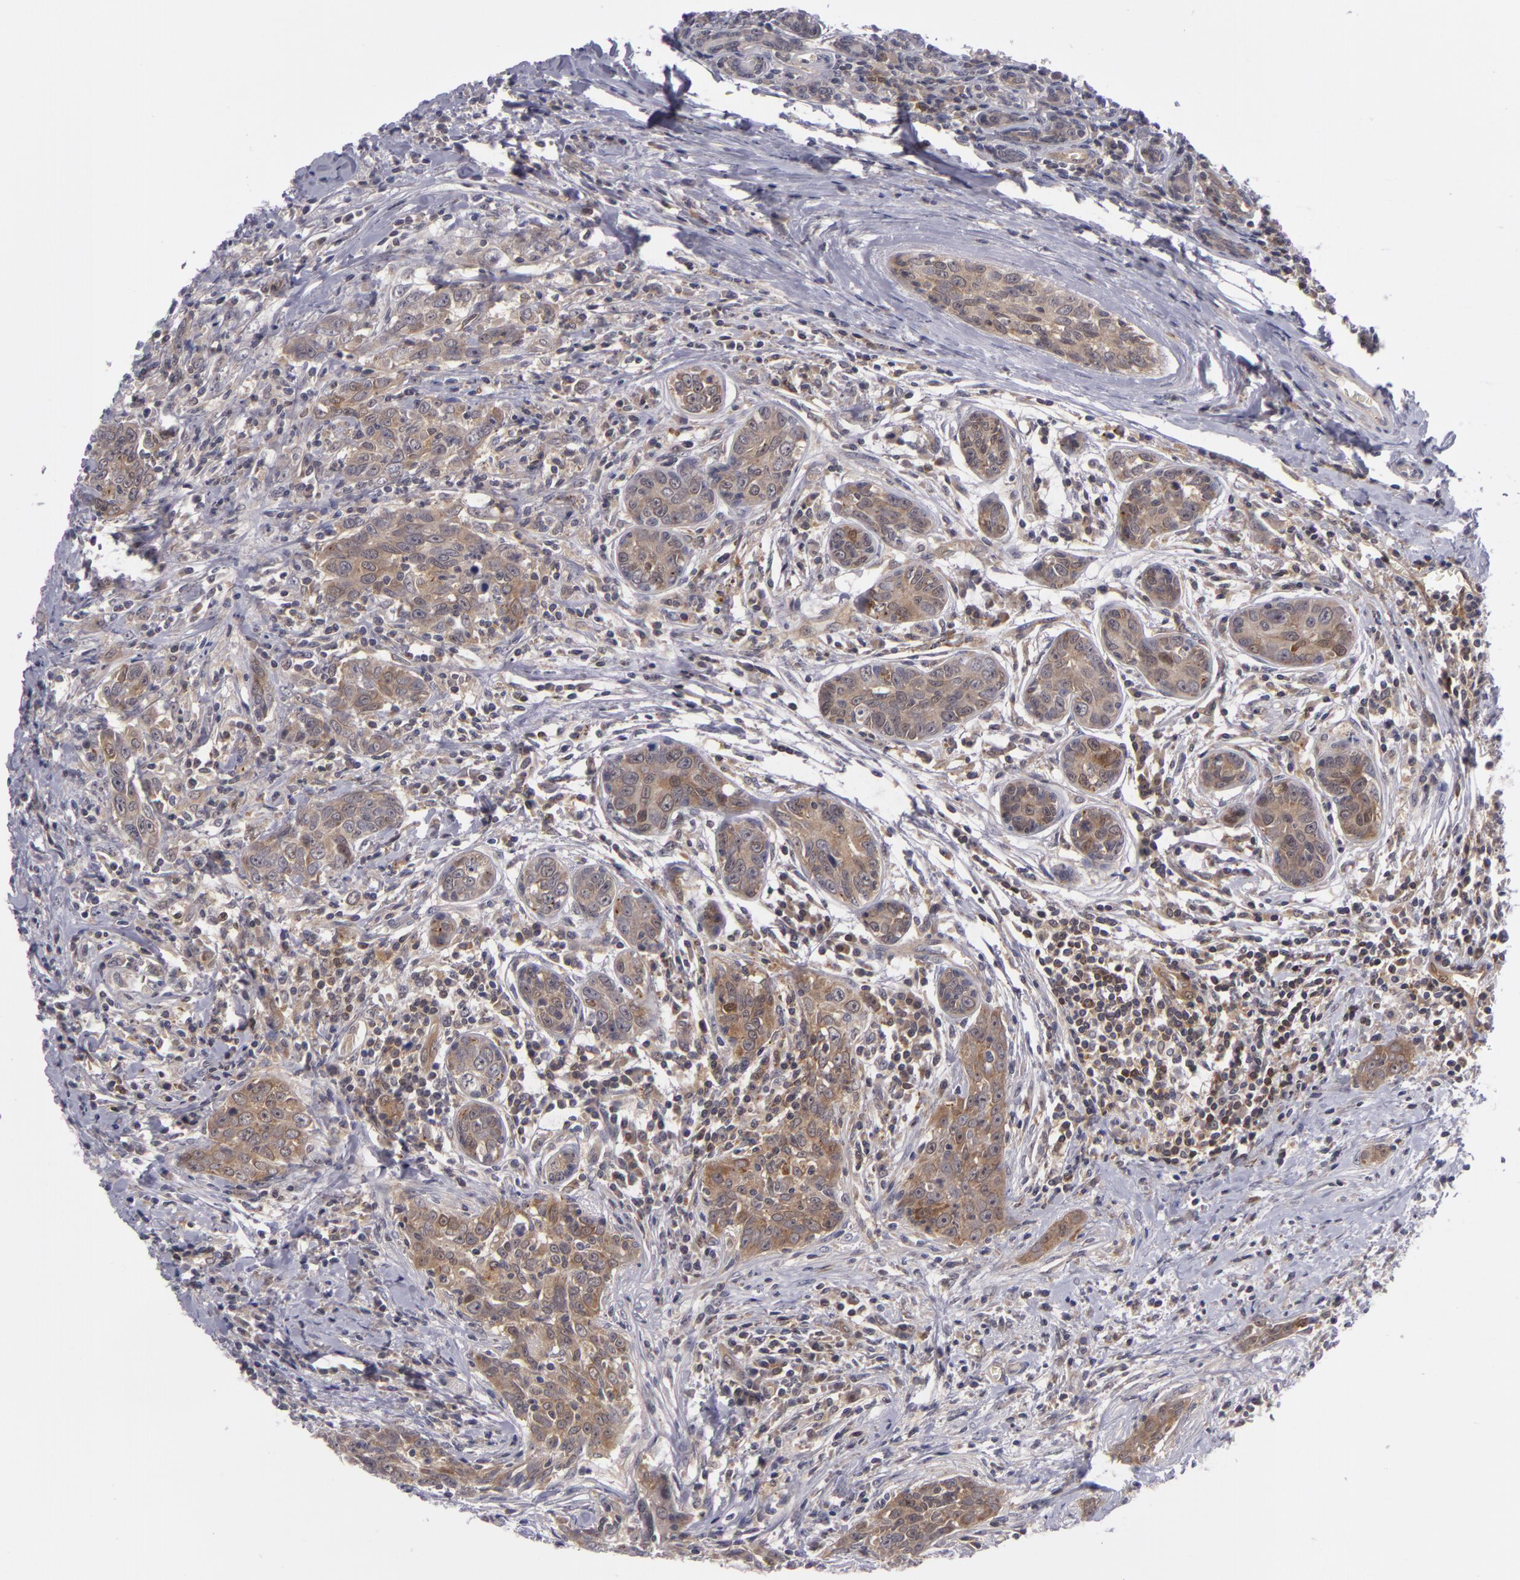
{"staining": {"intensity": "moderate", "quantity": ">75%", "location": "cytoplasmic/membranous"}, "tissue": "breast cancer", "cell_type": "Tumor cells", "image_type": "cancer", "snomed": [{"axis": "morphology", "description": "Duct carcinoma"}, {"axis": "topography", "description": "Breast"}], "caption": "This is an image of IHC staining of intraductal carcinoma (breast), which shows moderate positivity in the cytoplasmic/membranous of tumor cells.", "gene": "BCL10", "patient": {"sex": "female", "age": 50}}